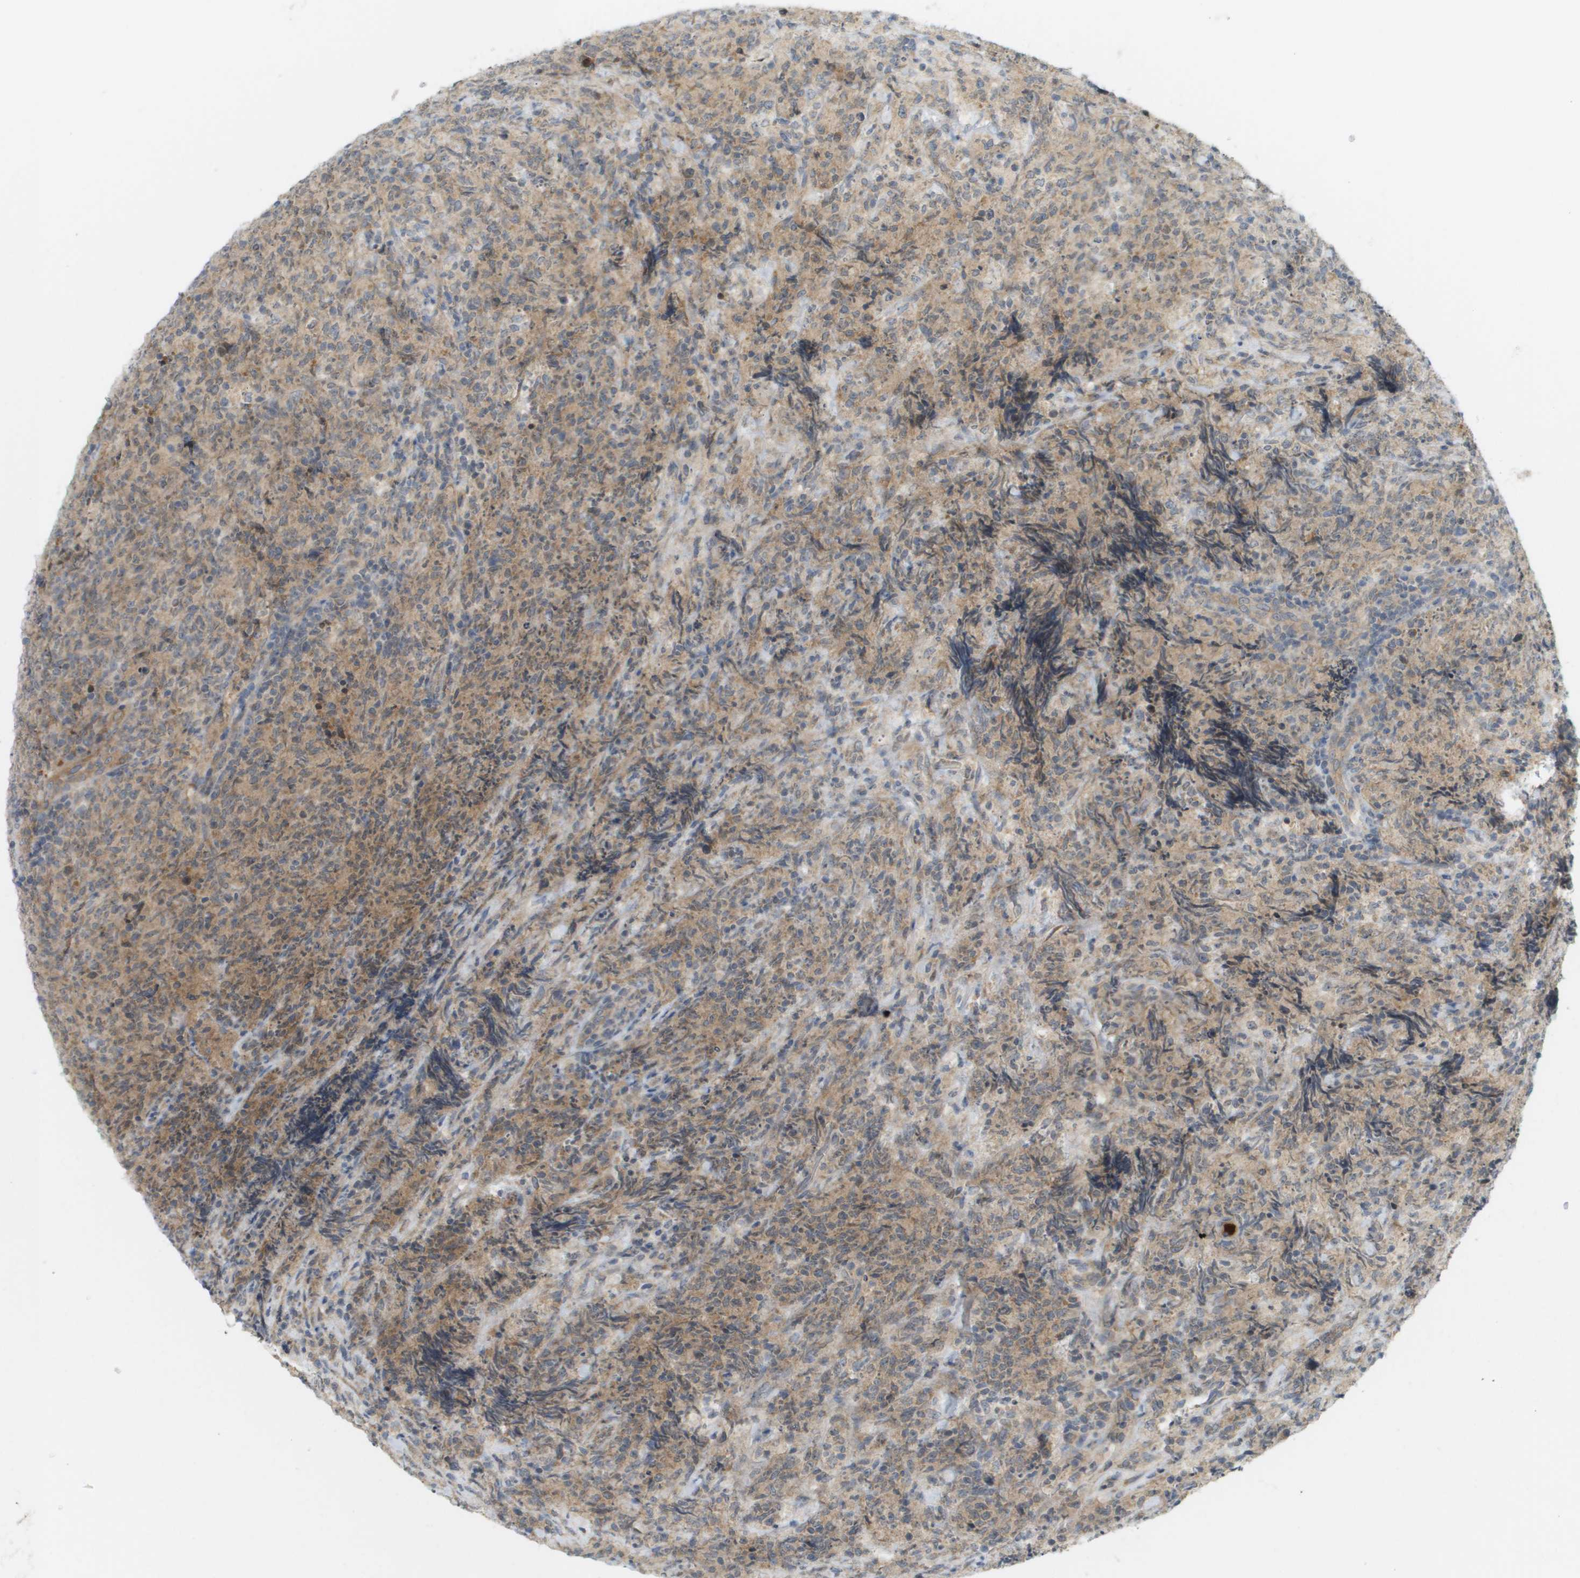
{"staining": {"intensity": "moderate", "quantity": "25%-75%", "location": "cytoplasmic/membranous"}, "tissue": "lymphoma", "cell_type": "Tumor cells", "image_type": "cancer", "snomed": [{"axis": "morphology", "description": "Malignant lymphoma, non-Hodgkin's type, High grade"}, {"axis": "topography", "description": "Tonsil"}], "caption": "Immunohistochemistry (IHC) (DAB (3,3'-diaminobenzidine)) staining of human lymphoma reveals moderate cytoplasmic/membranous protein staining in about 25%-75% of tumor cells.", "gene": "PROC", "patient": {"sex": "female", "age": 36}}